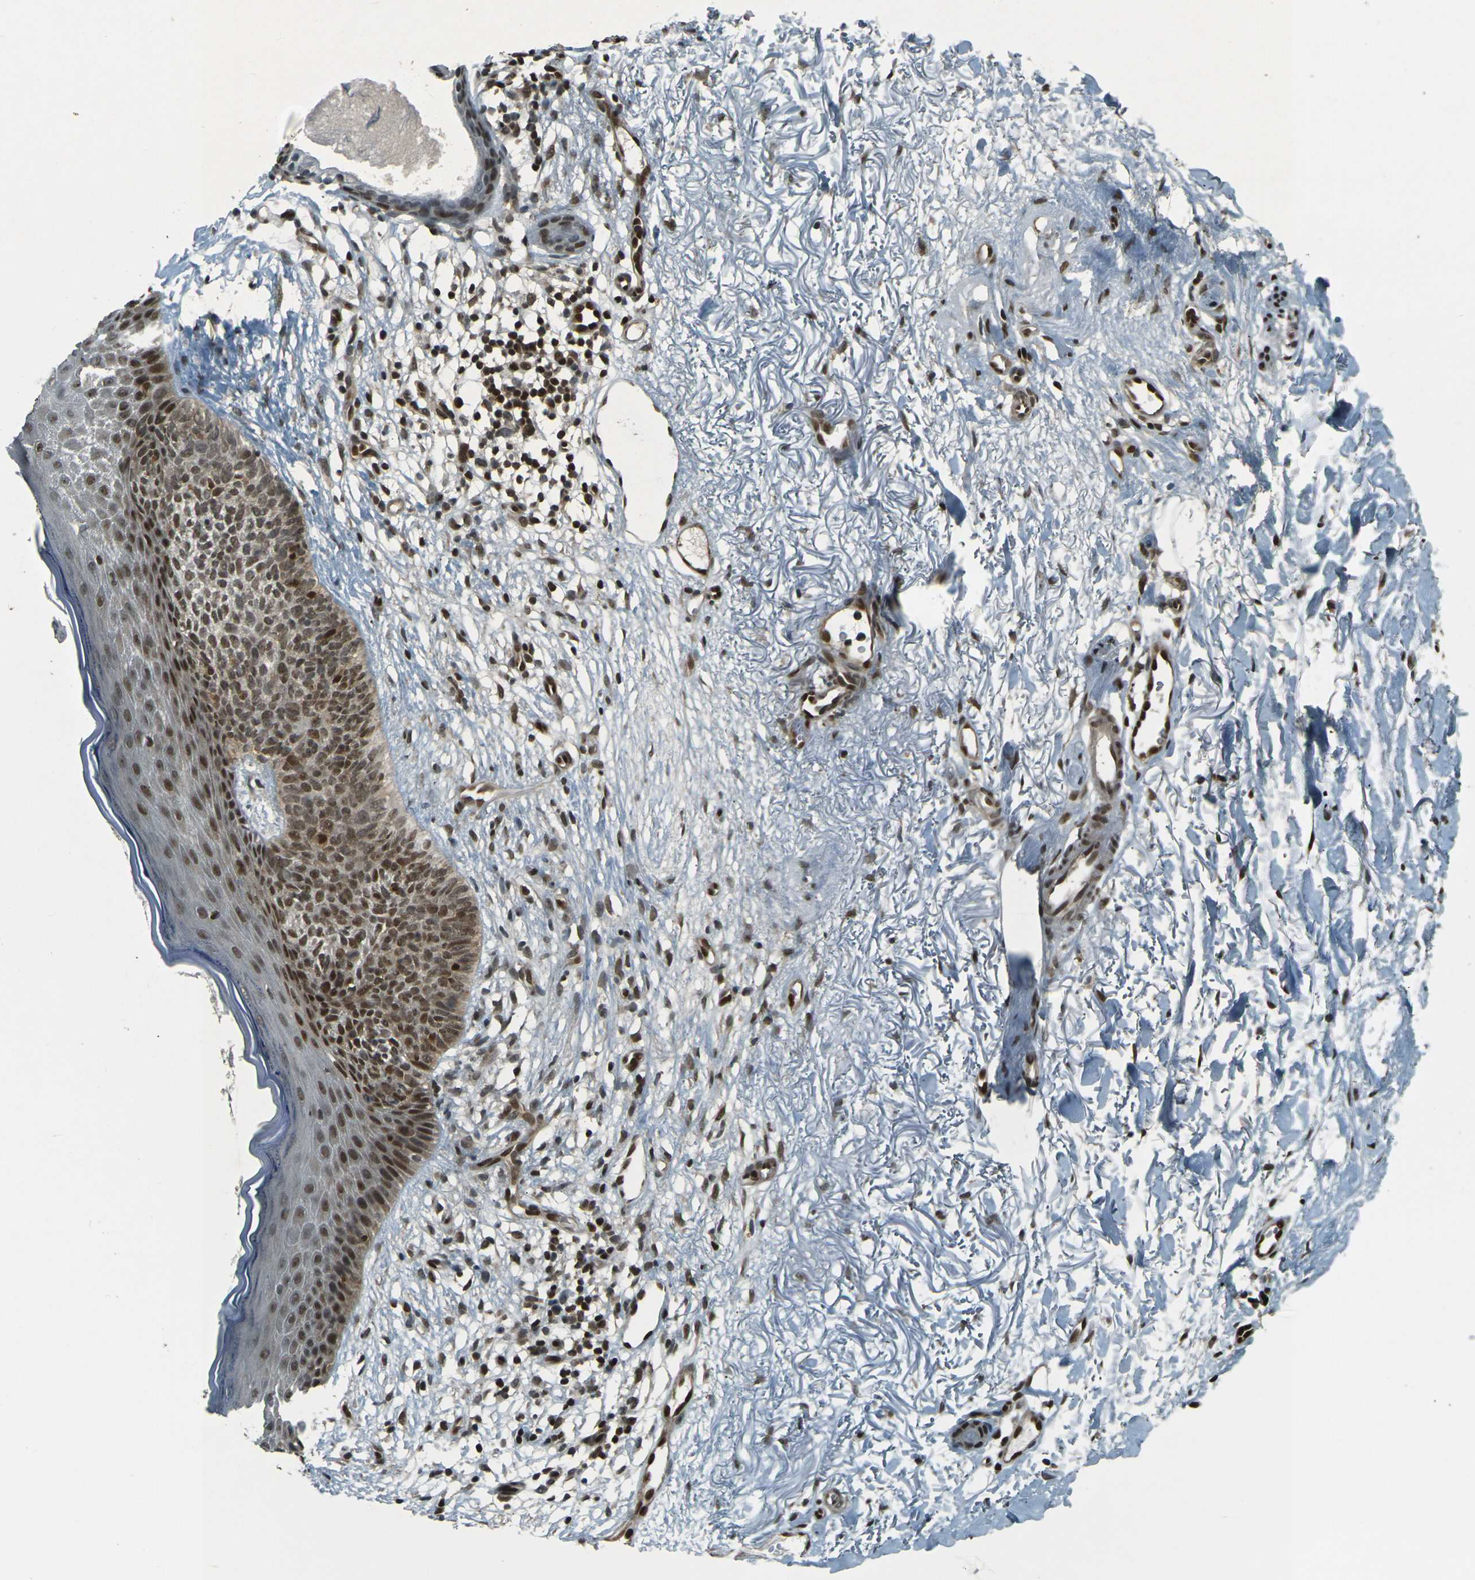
{"staining": {"intensity": "strong", "quantity": ">75%", "location": "nuclear"}, "tissue": "skin cancer", "cell_type": "Tumor cells", "image_type": "cancer", "snomed": [{"axis": "morphology", "description": "Basal cell carcinoma"}, {"axis": "topography", "description": "Skin"}], "caption": "Immunohistochemical staining of human skin cancer exhibits high levels of strong nuclear staining in about >75% of tumor cells. Ihc stains the protein of interest in brown and the nuclei are stained blue.", "gene": "NHEJ1", "patient": {"sex": "female", "age": 70}}